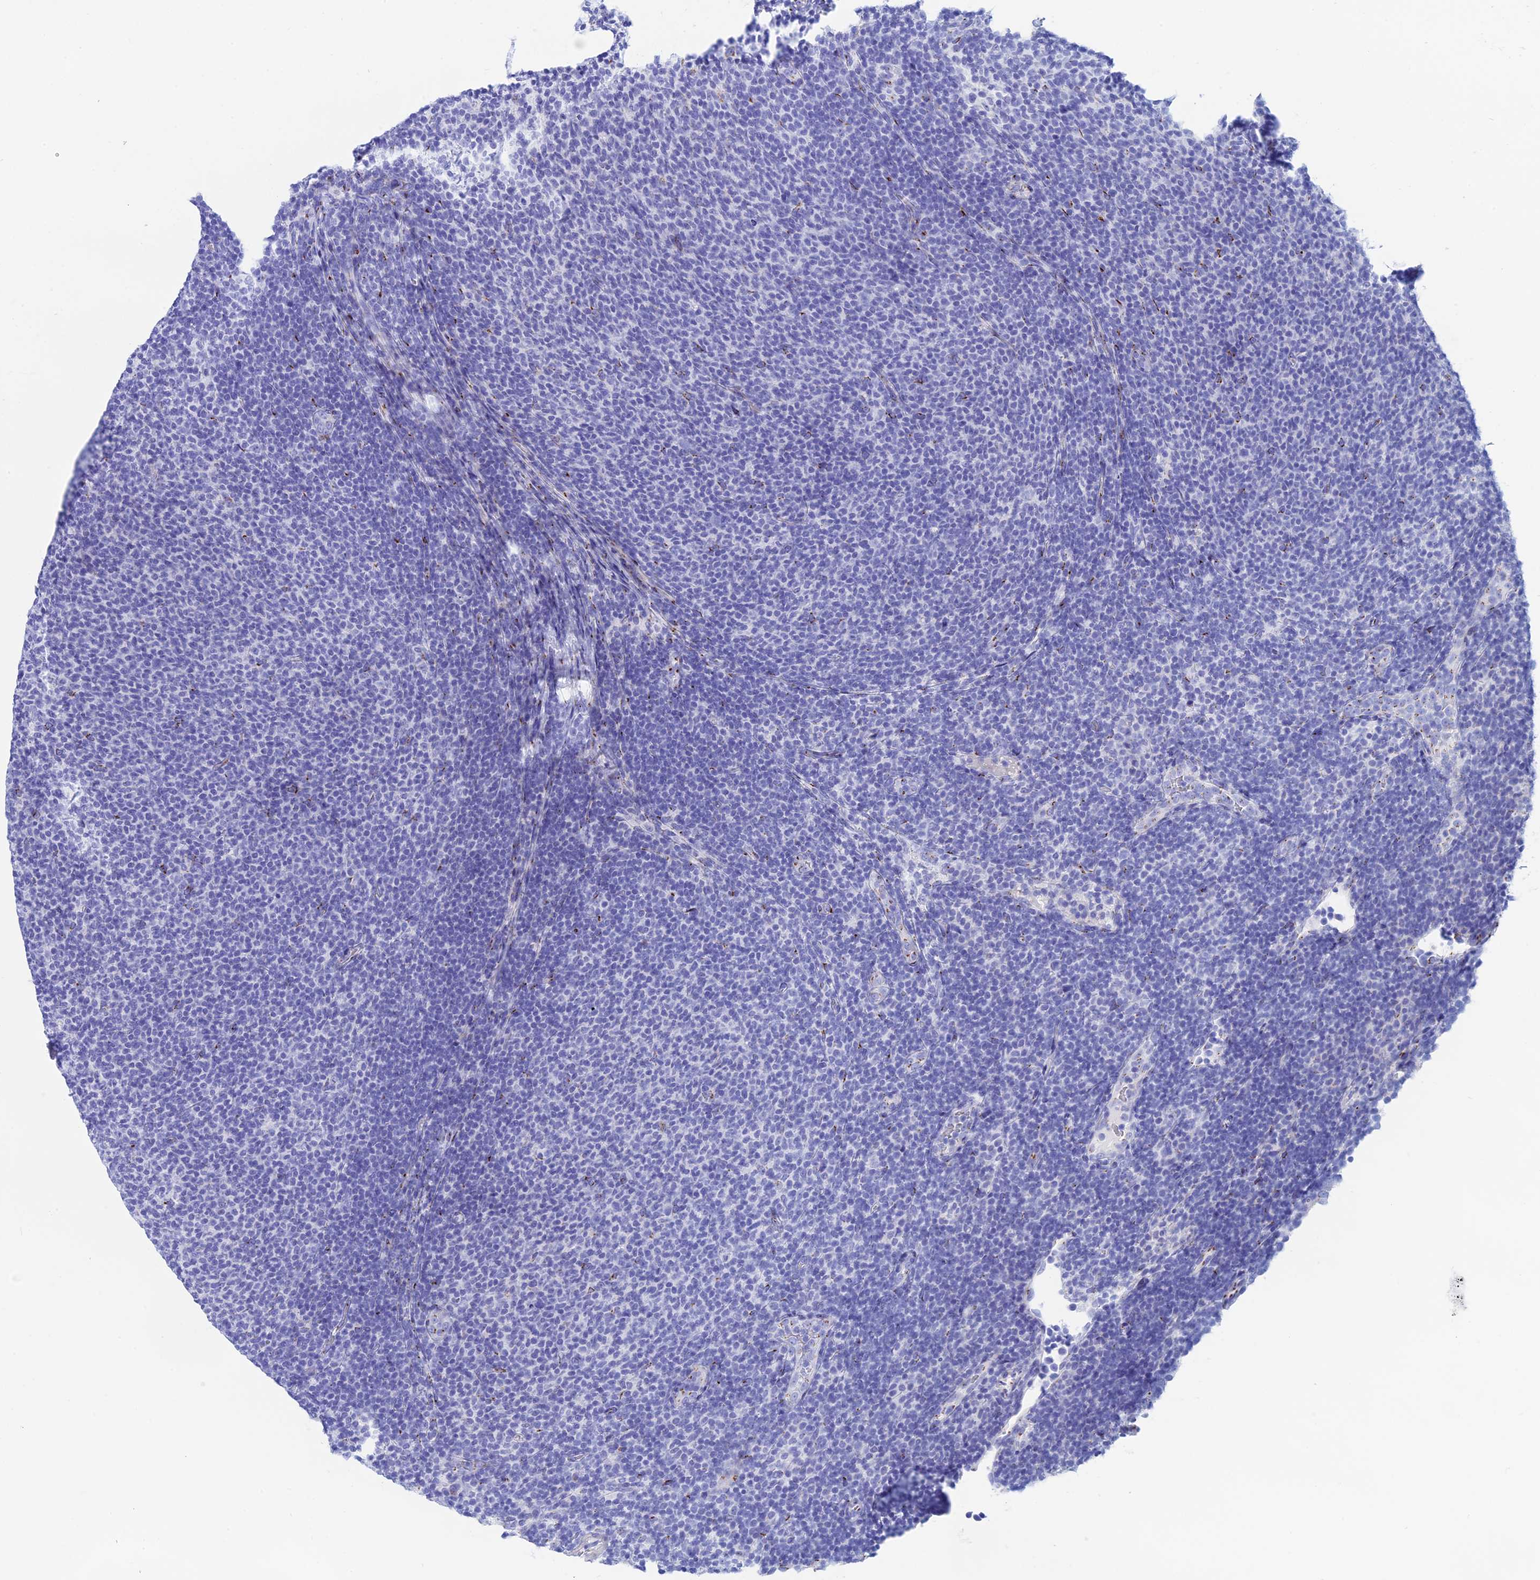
{"staining": {"intensity": "negative", "quantity": "none", "location": "none"}, "tissue": "lymphoma", "cell_type": "Tumor cells", "image_type": "cancer", "snomed": [{"axis": "morphology", "description": "Malignant lymphoma, non-Hodgkin's type, Low grade"}, {"axis": "topography", "description": "Lymph node"}], "caption": "An IHC photomicrograph of low-grade malignant lymphoma, non-Hodgkin's type is shown. There is no staining in tumor cells of low-grade malignant lymphoma, non-Hodgkin's type. (DAB (3,3'-diaminobenzidine) immunohistochemistry (IHC) with hematoxylin counter stain).", "gene": "ERICH4", "patient": {"sex": "male", "age": 66}}